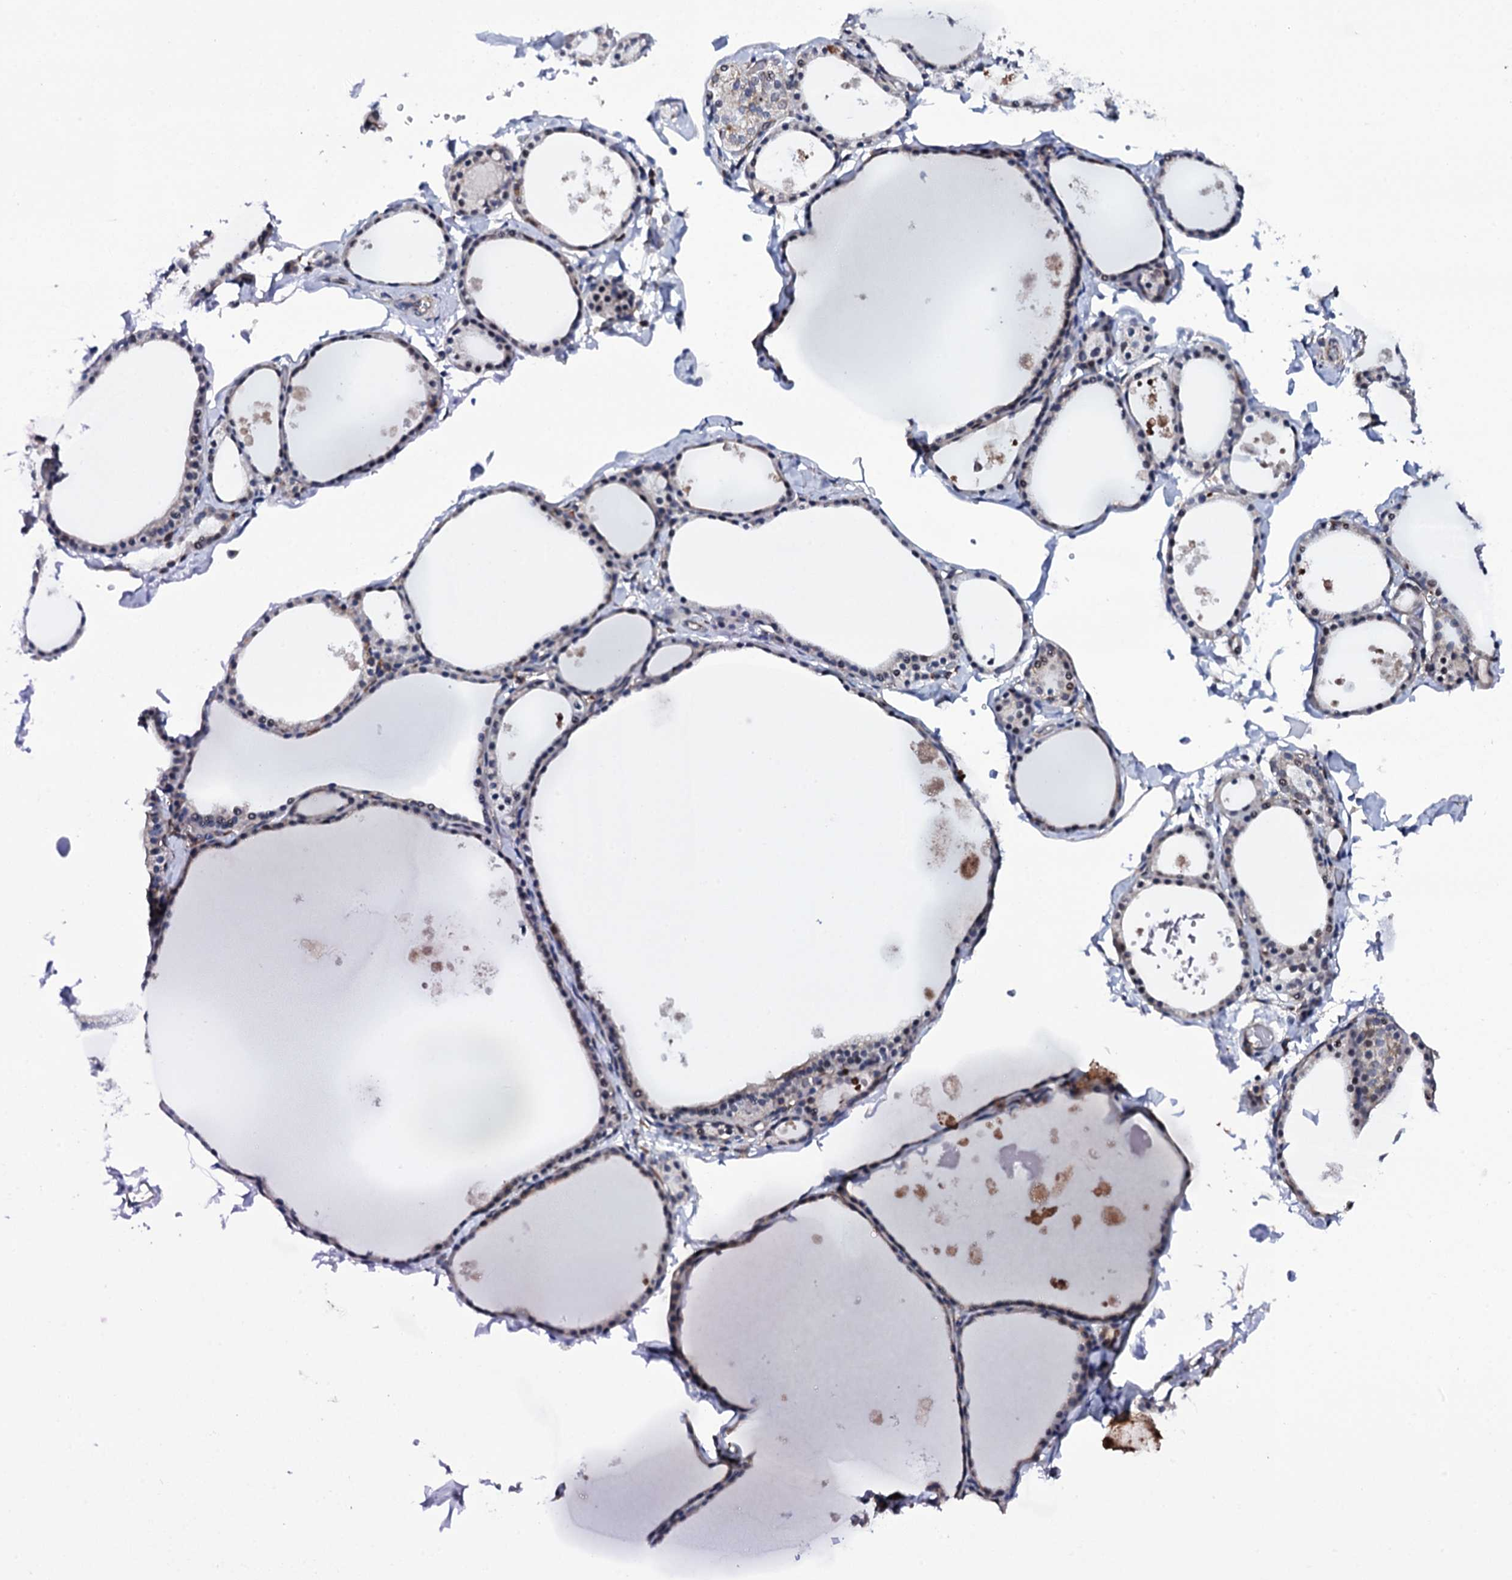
{"staining": {"intensity": "weak", "quantity": "25%-75%", "location": "cytoplasmic/membranous"}, "tissue": "thyroid gland", "cell_type": "Glandular cells", "image_type": "normal", "snomed": [{"axis": "morphology", "description": "Normal tissue, NOS"}, {"axis": "topography", "description": "Thyroid gland"}], "caption": "Immunohistochemistry (IHC) of normal human thyroid gland shows low levels of weak cytoplasmic/membranous staining in about 25%-75% of glandular cells.", "gene": "GAREM1", "patient": {"sex": "male", "age": 56}}